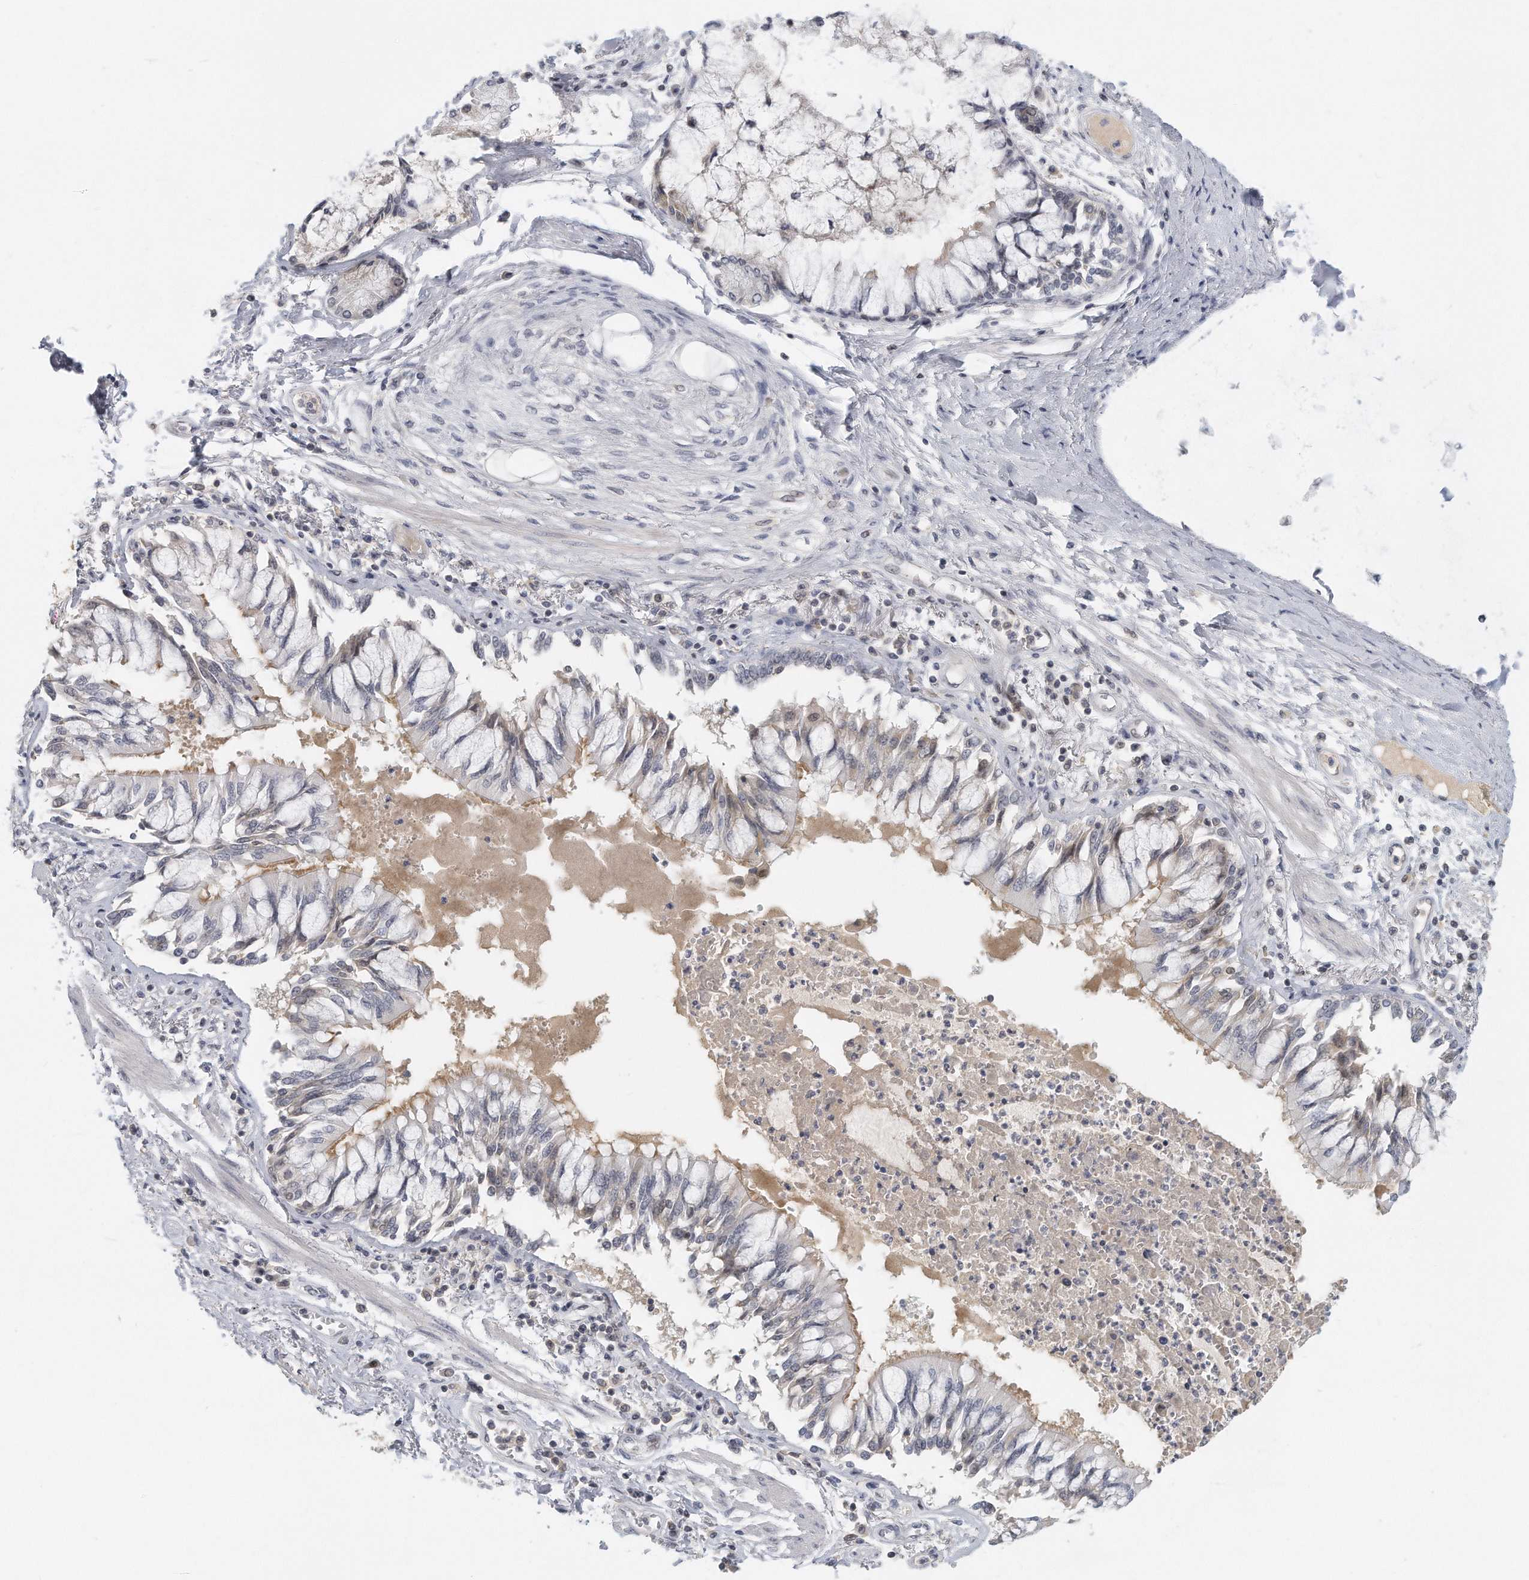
{"staining": {"intensity": "weak", "quantity": "25%-75%", "location": "cytoplasmic/membranous"}, "tissue": "bronchus", "cell_type": "Respiratory epithelial cells", "image_type": "normal", "snomed": [{"axis": "morphology", "description": "Normal tissue, NOS"}, {"axis": "topography", "description": "Cartilage tissue"}, {"axis": "topography", "description": "Bronchus"}, {"axis": "topography", "description": "Lung"}], "caption": "DAB (3,3'-diaminobenzidine) immunohistochemical staining of unremarkable human bronchus demonstrates weak cytoplasmic/membranous protein staining in about 25%-75% of respiratory epithelial cells. (DAB IHC with brightfield microscopy, high magnification).", "gene": "DDX43", "patient": {"sex": "female", "age": 49}}